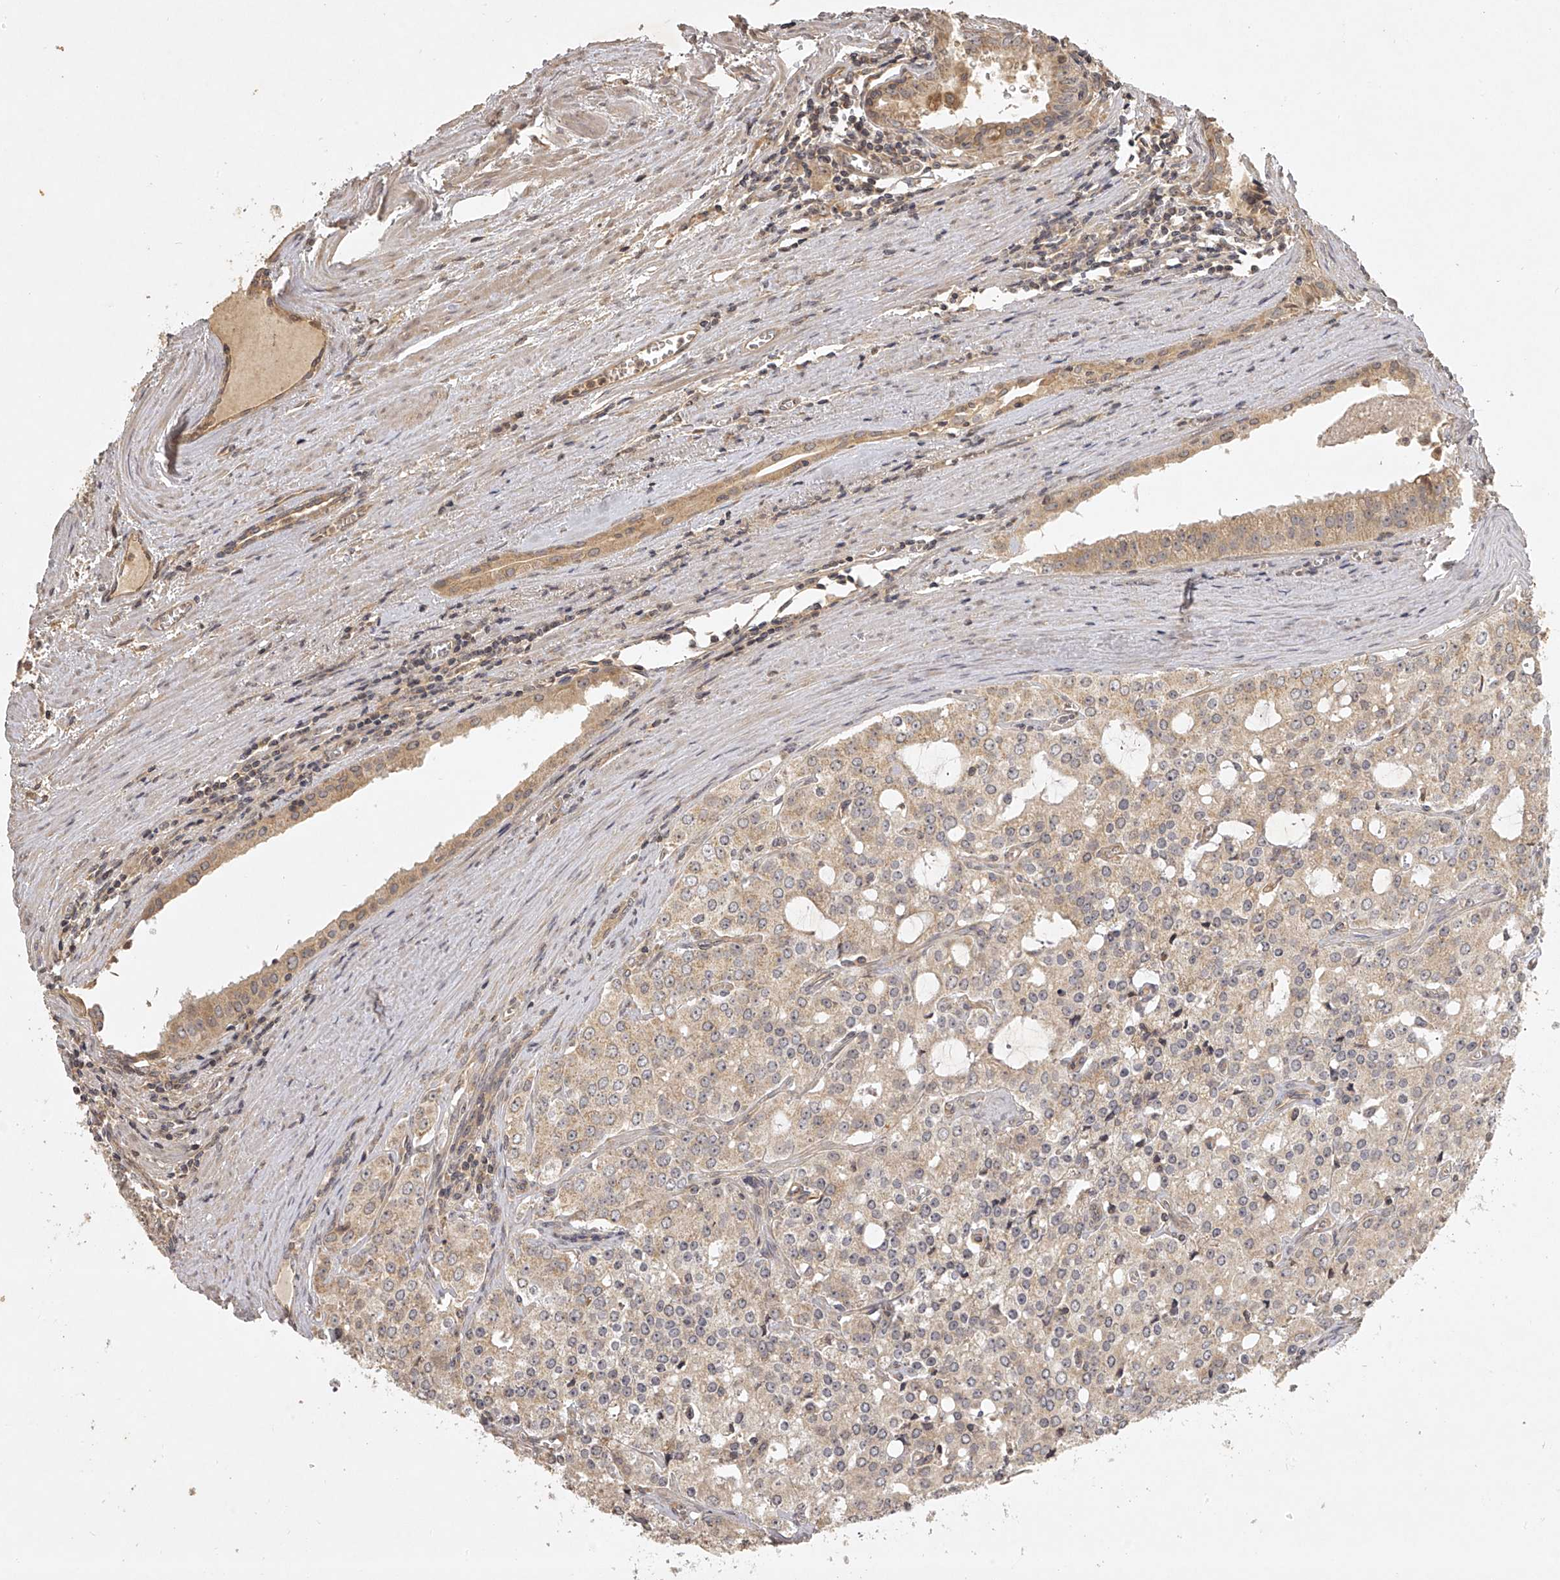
{"staining": {"intensity": "weak", "quantity": "25%-75%", "location": "cytoplasmic/membranous"}, "tissue": "prostate cancer", "cell_type": "Tumor cells", "image_type": "cancer", "snomed": [{"axis": "morphology", "description": "Adenocarcinoma, High grade"}, {"axis": "topography", "description": "Prostate"}], "caption": "The photomicrograph shows a brown stain indicating the presence of a protein in the cytoplasmic/membranous of tumor cells in prostate cancer. The protein is stained brown, and the nuclei are stained in blue (DAB (3,3'-diaminobenzidine) IHC with brightfield microscopy, high magnification).", "gene": "NFS1", "patient": {"sex": "male", "age": 68}}